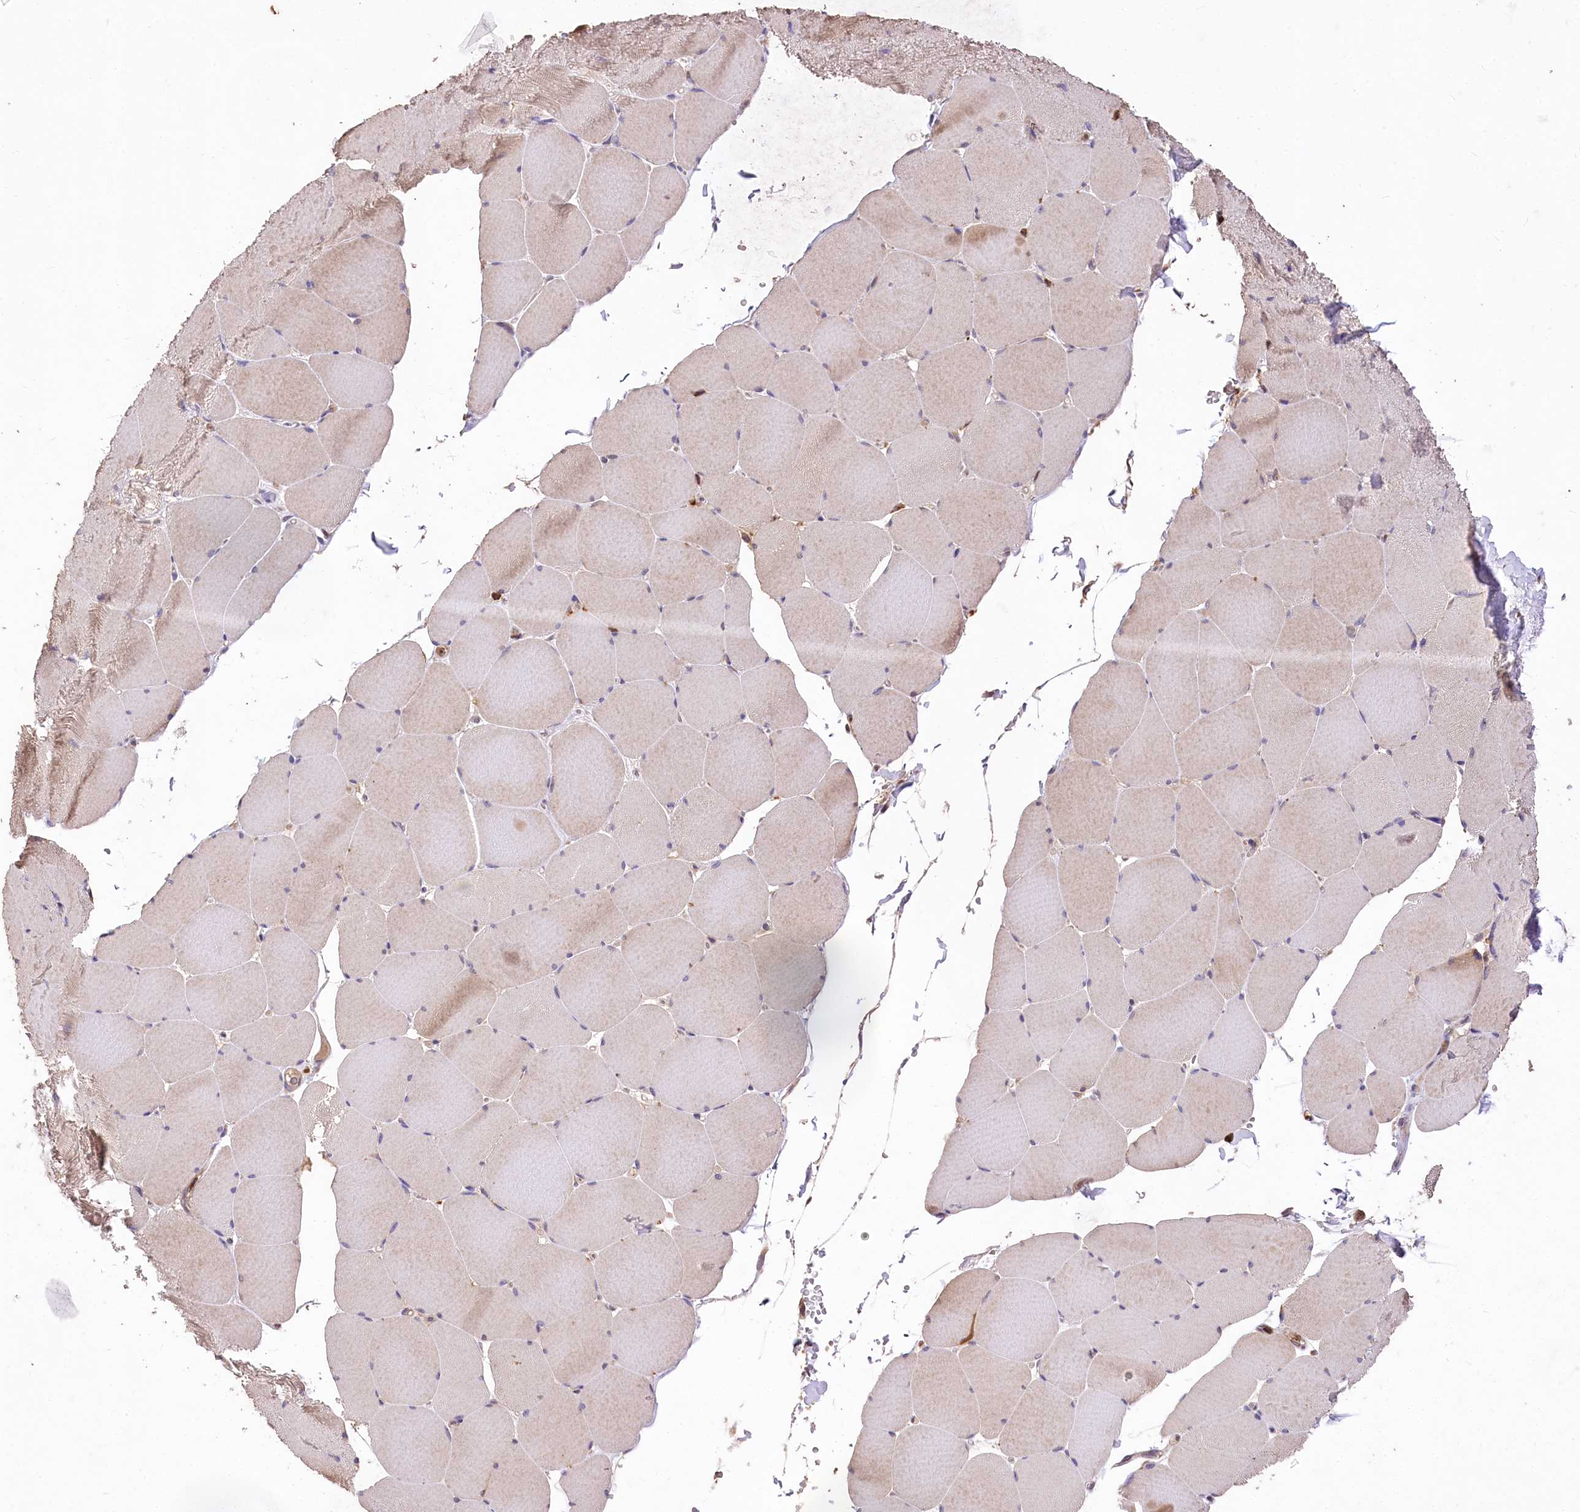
{"staining": {"intensity": "weak", "quantity": "25%-75%", "location": "cytoplasmic/membranous"}, "tissue": "skeletal muscle", "cell_type": "Myocytes", "image_type": "normal", "snomed": [{"axis": "morphology", "description": "Normal tissue, NOS"}, {"axis": "topography", "description": "Skeletal muscle"}, {"axis": "topography", "description": "Head-Neck"}], "caption": "Human skeletal muscle stained with a brown dye exhibits weak cytoplasmic/membranous positive staining in approximately 25%-75% of myocytes.", "gene": "SERGEF", "patient": {"sex": "male", "age": 66}}